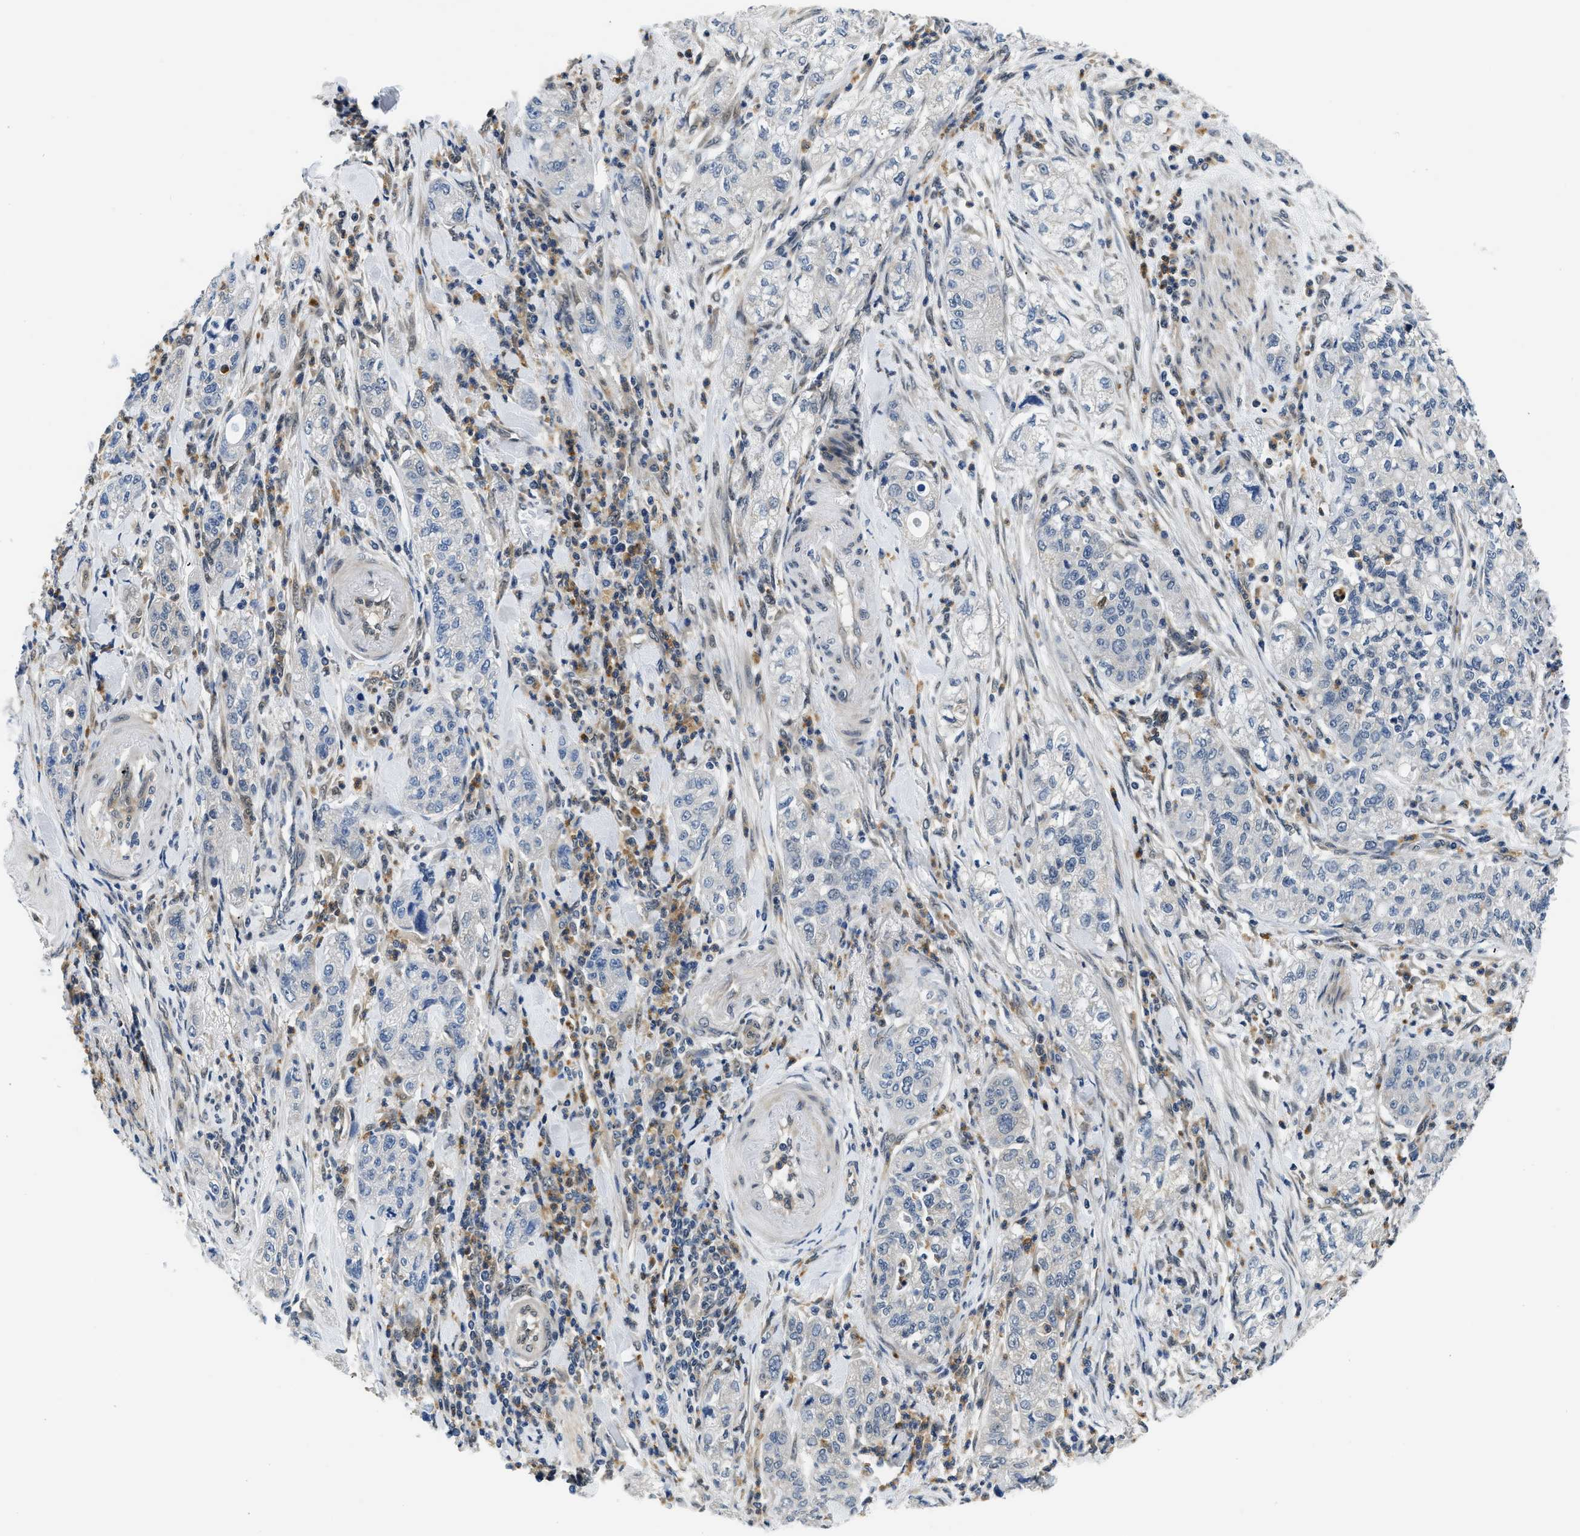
{"staining": {"intensity": "negative", "quantity": "none", "location": "none"}, "tissue": "pancreatic cancer", "cell_type": "Tumor cells", "image_type": "cancer", "snomed": [{"axis": "morphology", "description": "Adenocarcinoma, NOS"}, {"axis": "topography", "description": "Pancreas"}], "caption": "IHC of human pancreatic adenocarcinoma reveals no staining in tumor cells.", "gene": "SMAD4", "patient": {"sex": "female", "age": 78}}